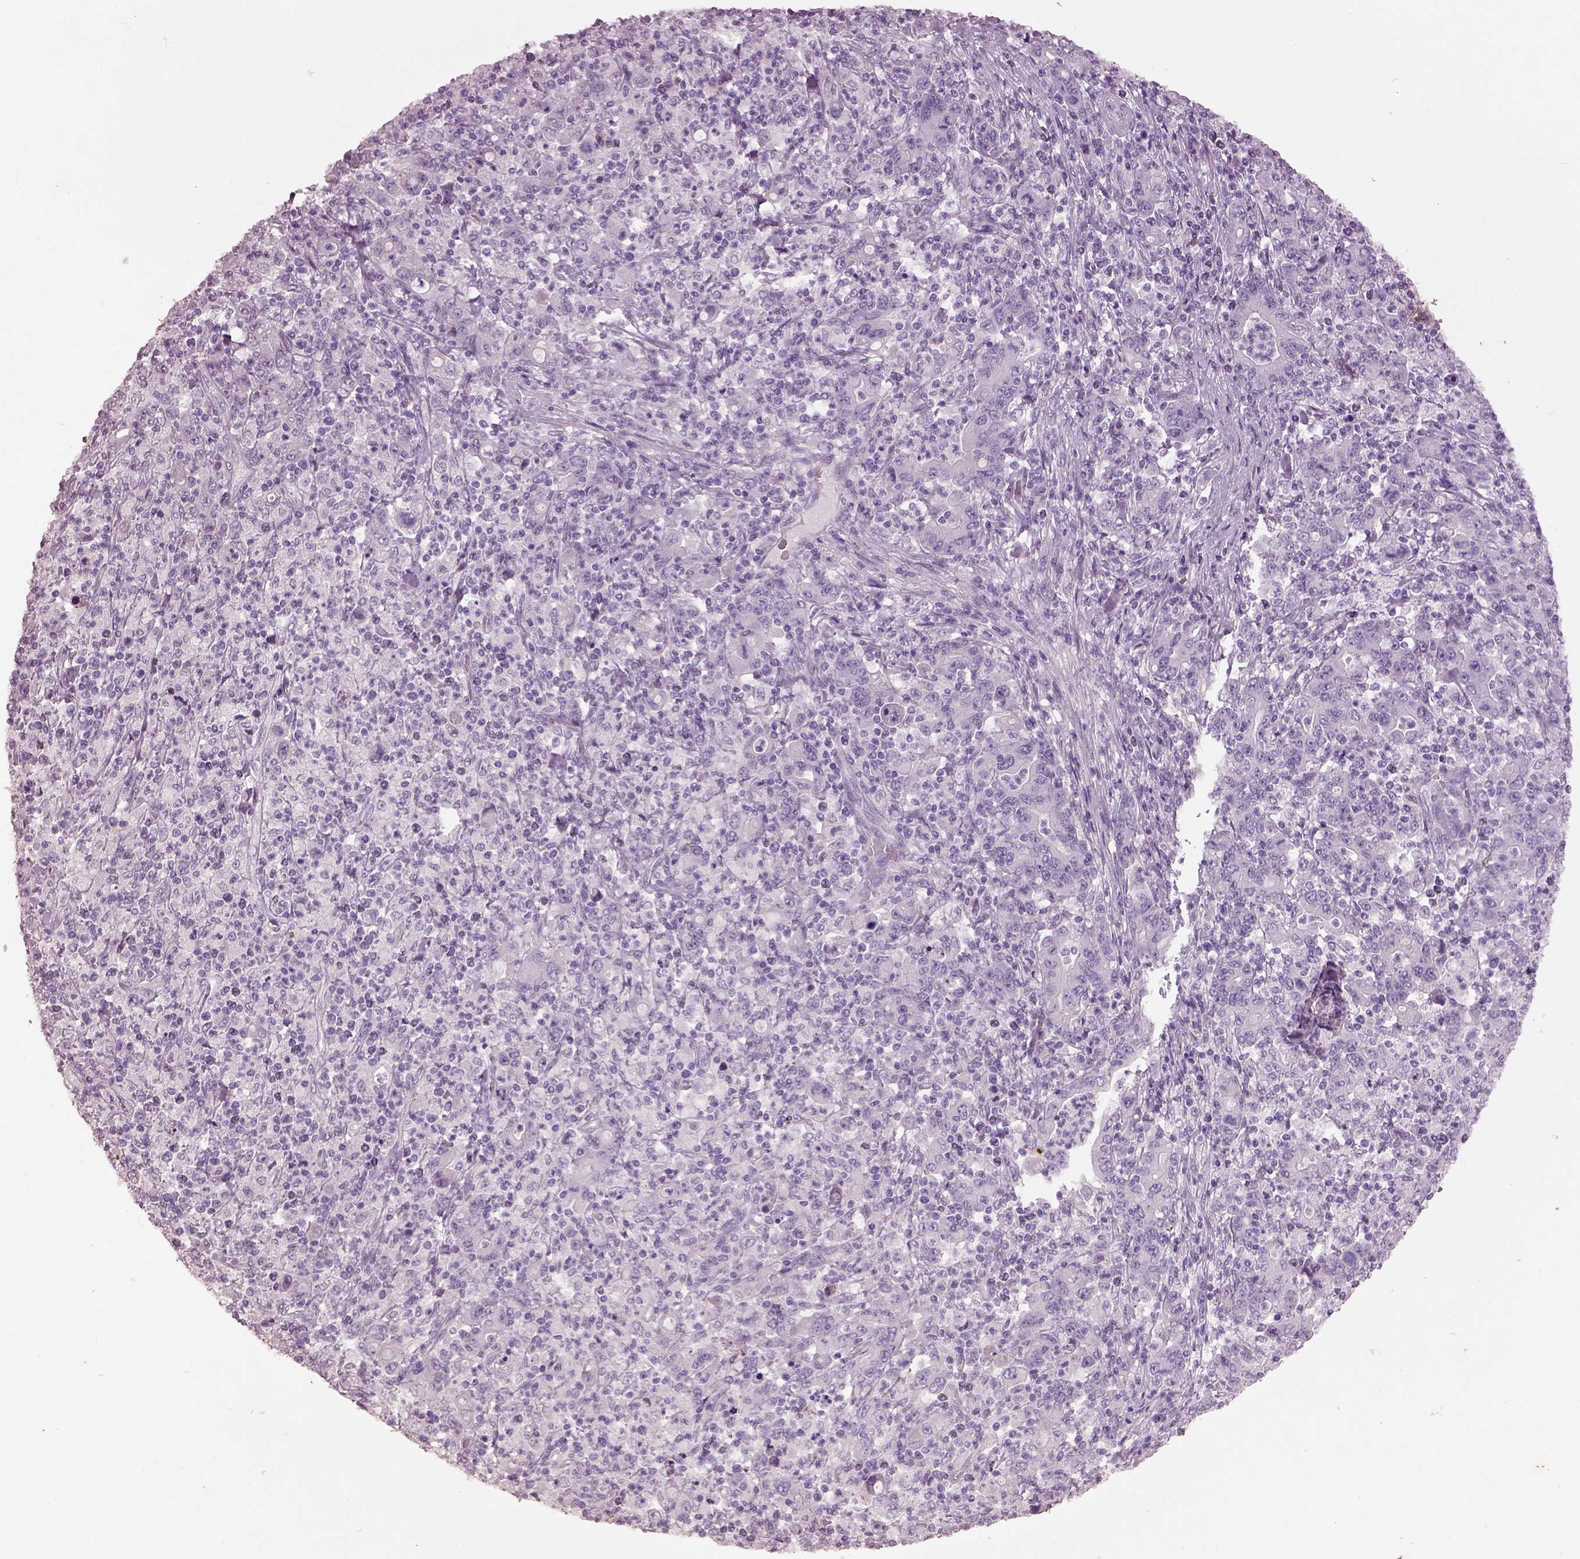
{"staining": {"intensity": "negative", "quantity": "none", "location": "none"}, "tissue": "stomach cancer", "cell_type": "Tumor cells", "image_type": "cancer", "snomed": [{"axis": "morphology", "description": "Adenocarcinoma, NOS"}, {"axis": "topography", "description": "Stomach, upper"}], "caption": "Stomach cancer (adenocarcinoma) was stained to show a protein in brown. There is no significant positivity in tumor cells. (DAB immunohistochemistry (IHC) with hematoxylin counter stain).", "gene": "KCNIP3", "patient": {"sex": "male", "age": 69}}